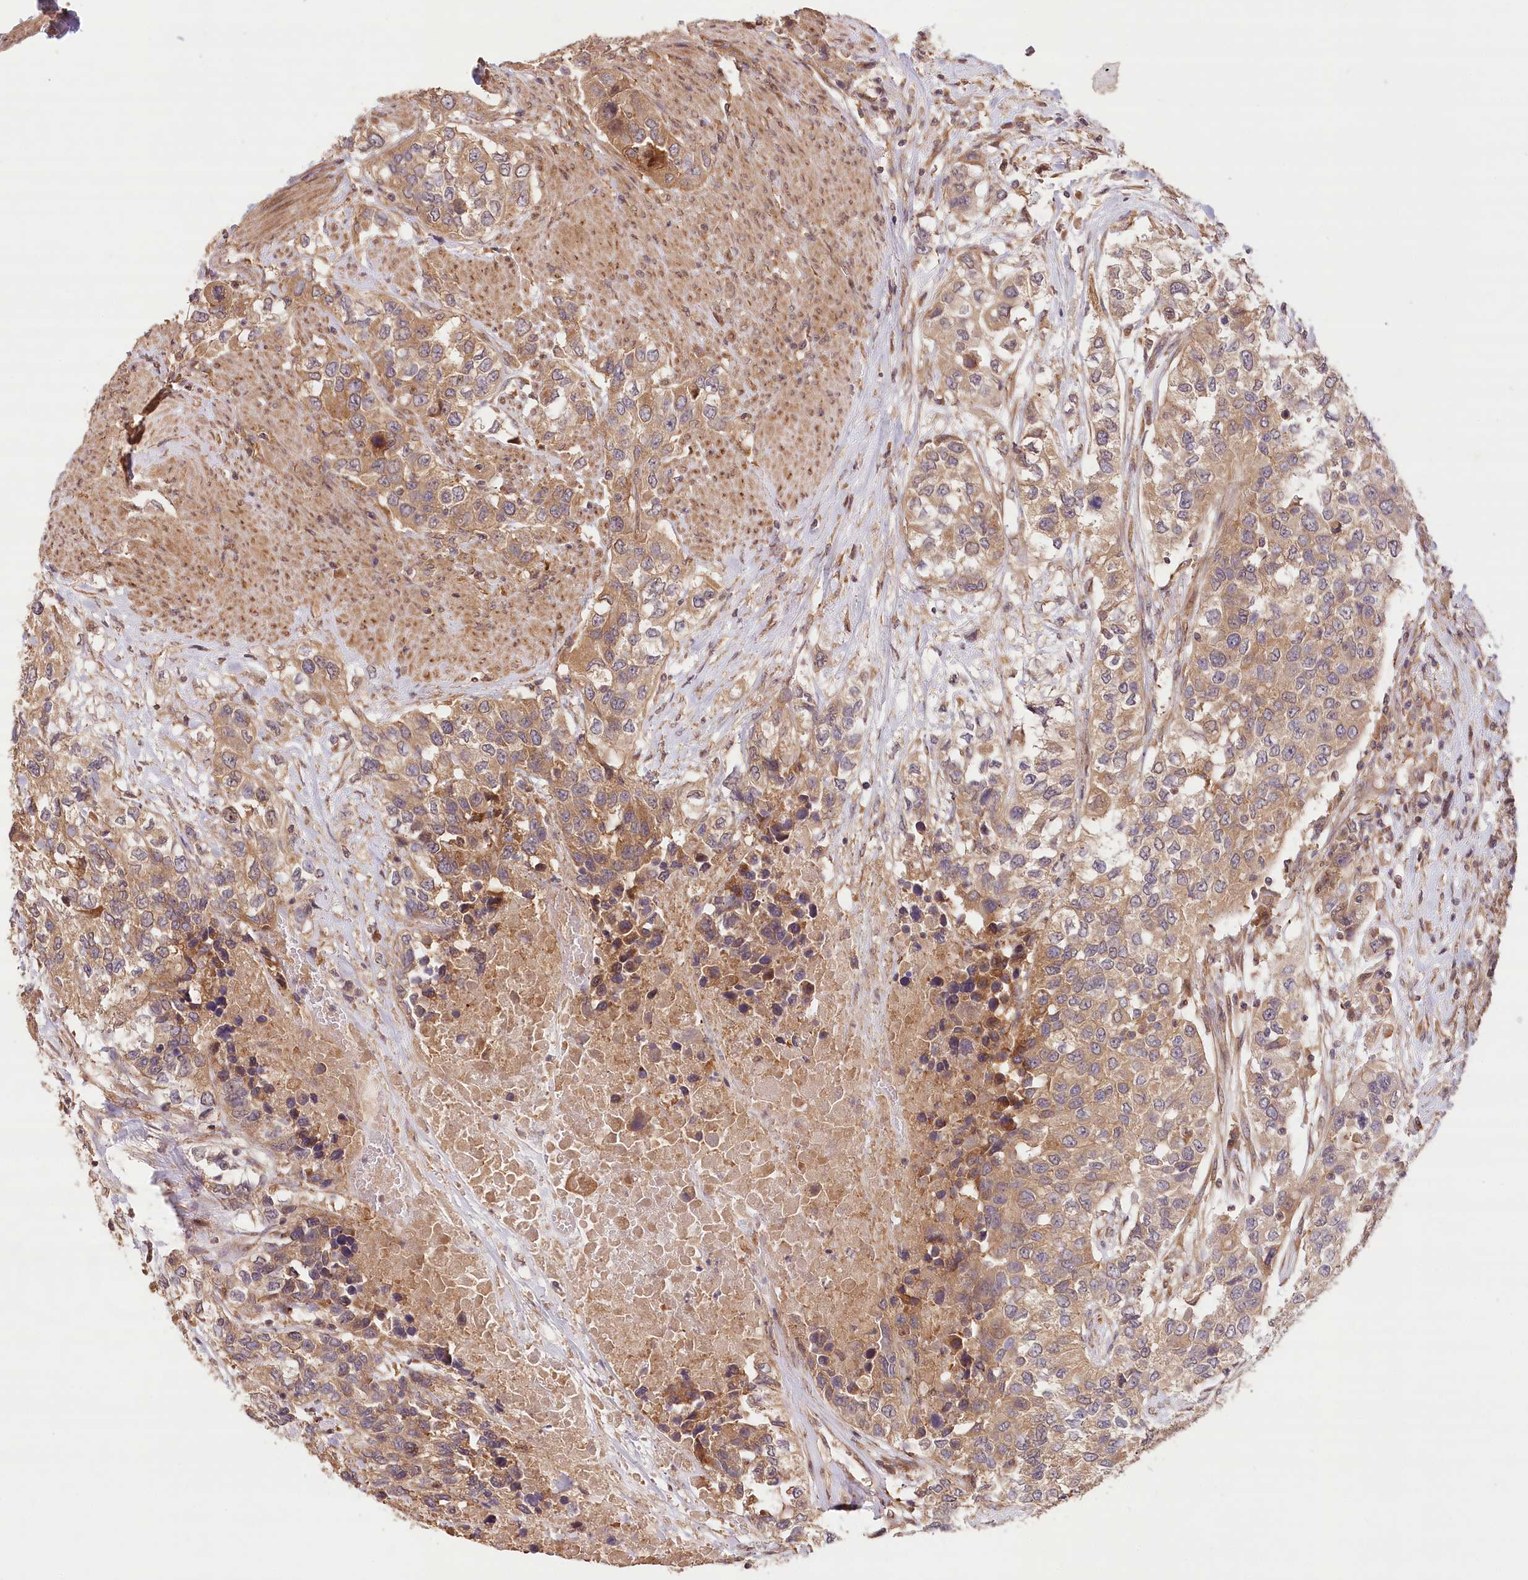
{"staining": {"intensity": "moderate", "quantity": ">75%", "location": "cytoplasmic/membranous"}, "tissue": "urothelial cancer", "cell_type": "Tumor cells", "image_type": "cancer", "snomed": [{"axis": "morphology", "description": "Urothelial carcinoma, High grade"}, {"axis": "topography", "description": "Urinary bladder"}], "caption": "This image exhibits immunohistochemistry staining of high-grade urothelial carcinoma, with medium moderate cytoplasmic/membranous staining in approximately >75% of tumor cells.", "gene": "LSS", "patient": {"sex": "female", "age": 80}}